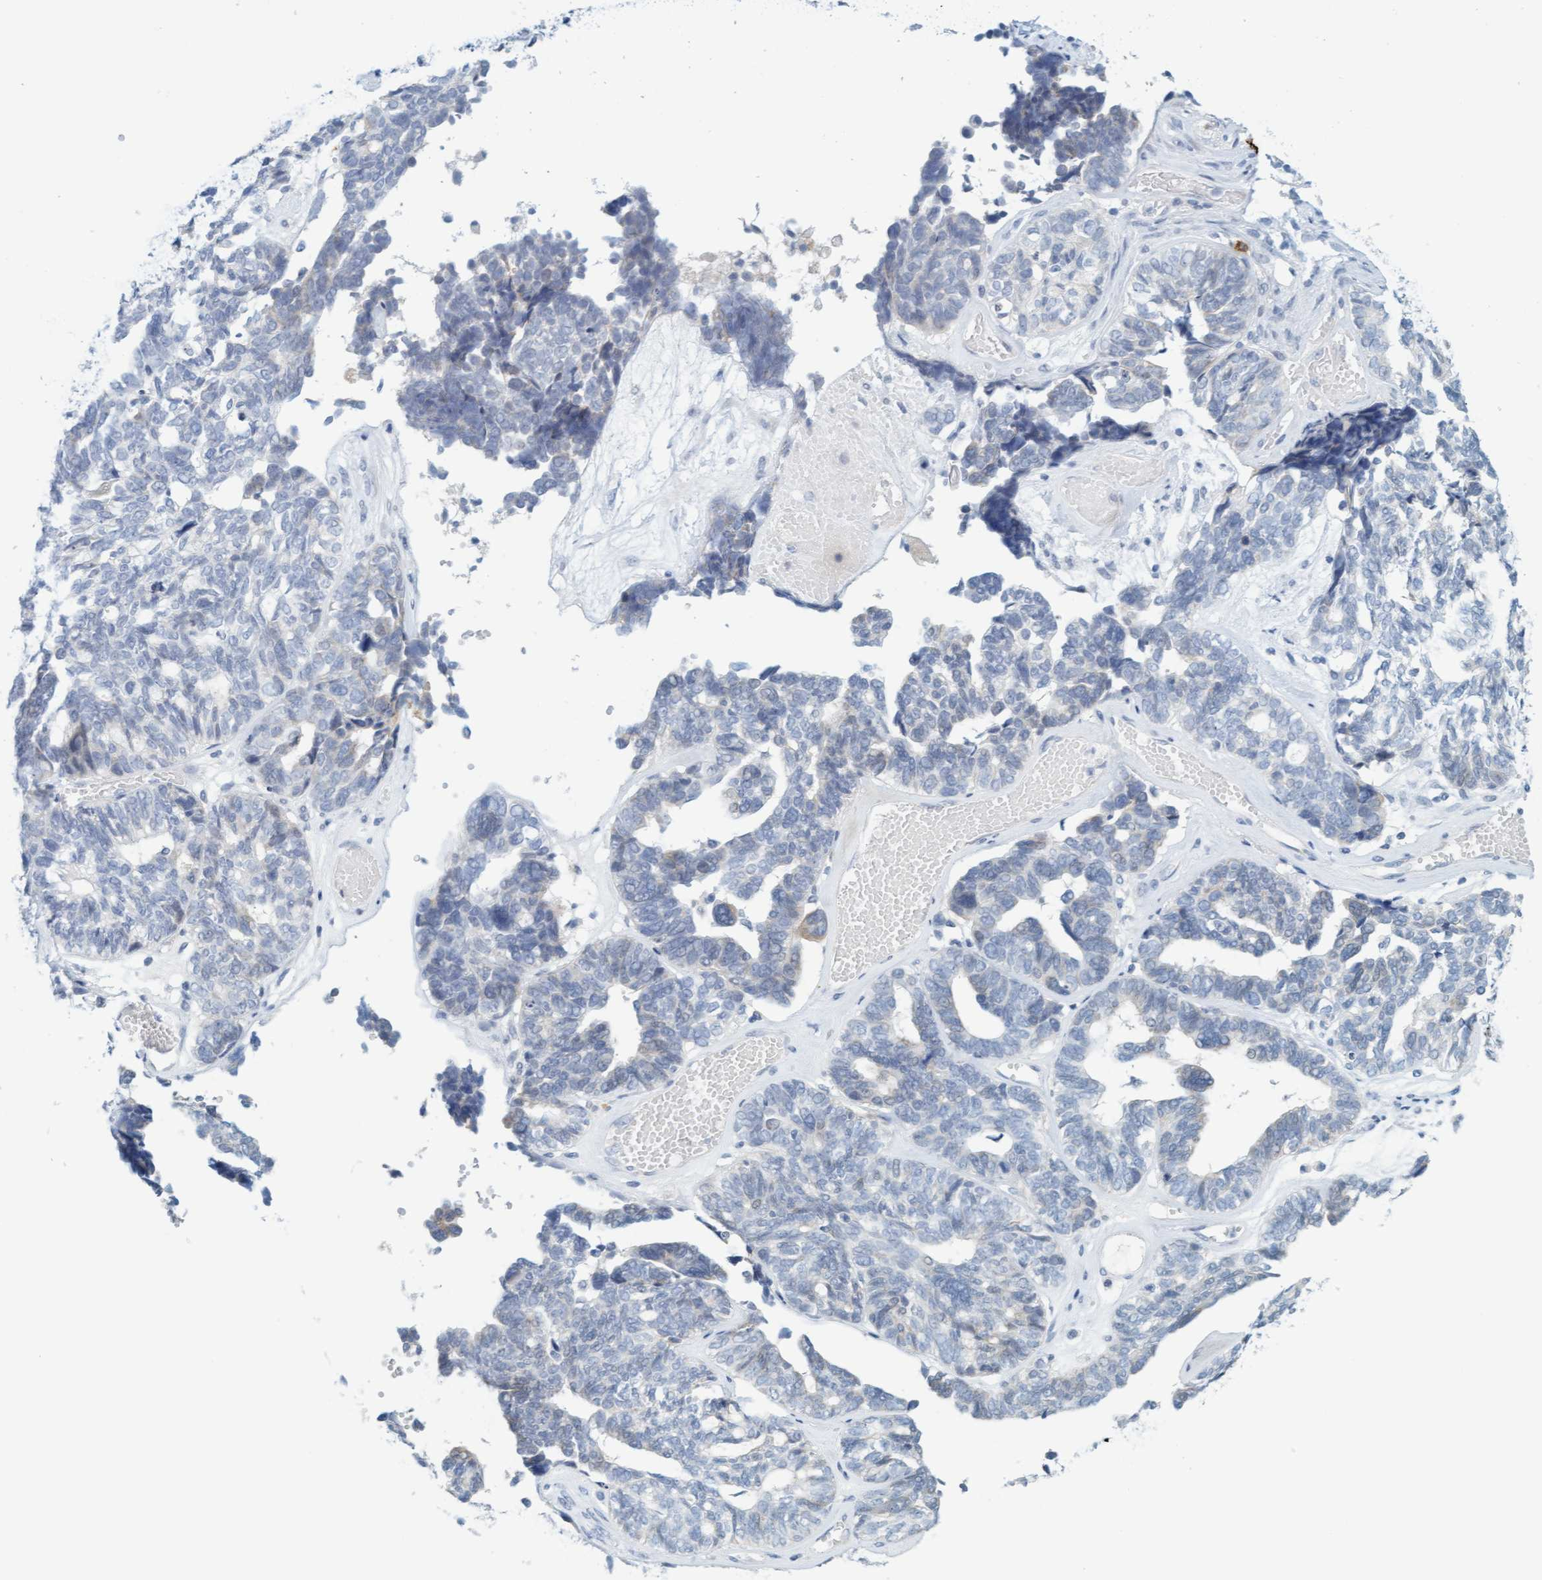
{"staining": {"intensity": "negative", "quantity": "none", "location": "none"}, "tissue": "ovarian cancer", "cell_type": "Tumor cells", "image_type": "cancer", "snomed": [{"axis": "morphology", "description": "Cystadenocarcinoma, serous, NOS"}, {"axis": "topography", "description": "Ovary"}], "caption": "Human ovarian cancer stained for a protein using immunohistochemistry exhibits no expression in tumor cells.", "gene": "CPA3", "patient": {"sex": "female", "age": 79}}